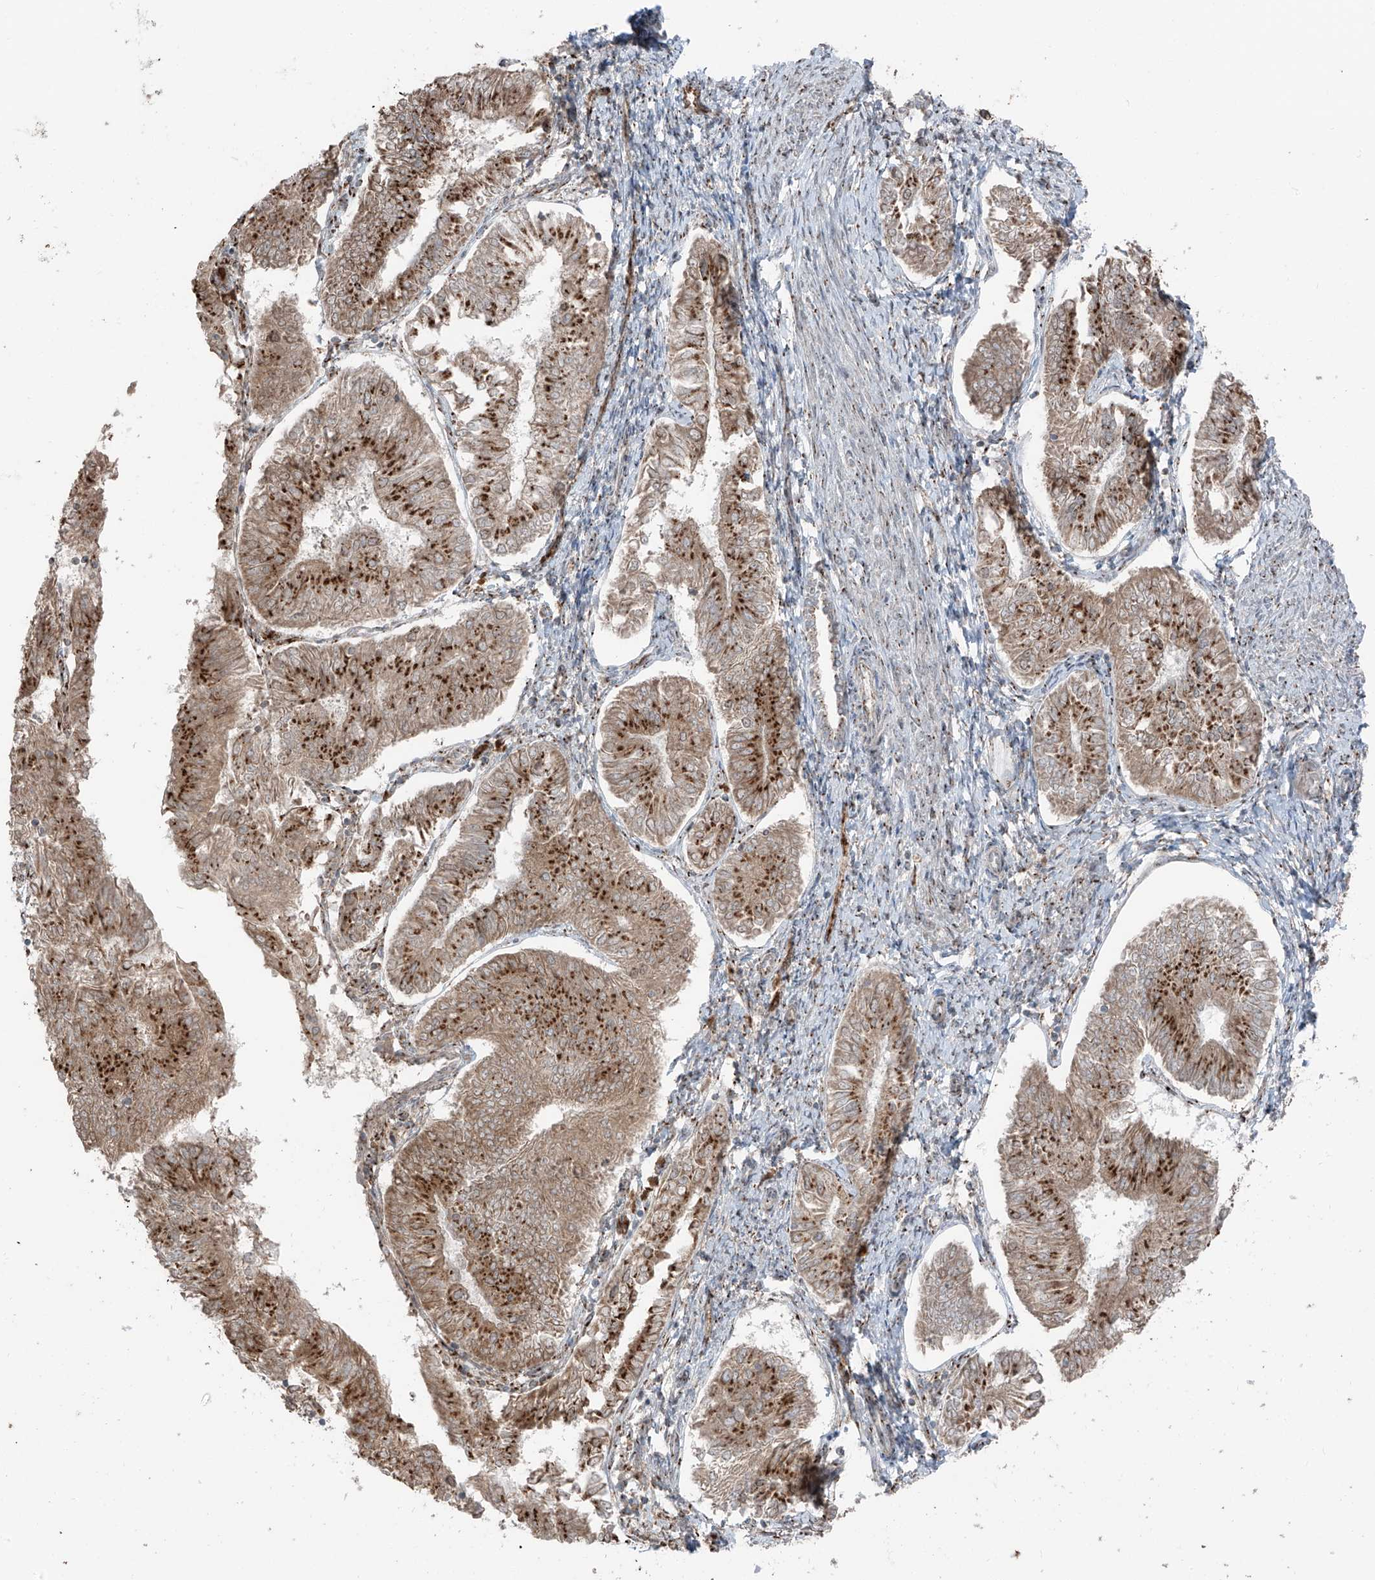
{"staining": {"intensity": "strong", "quantity": ">75%", "location": "cytoplasmic/membranous"}, "tissue": "endometrial cancer", "cell_type": "Tumor cells", "image_type": "cancer", "snomed": [{"axis": "morphology", "description": "Adenocarcinoma, NOS"}, {"axis": "topography", "description": "Endometrium"}], "caption": "IHC image of endometrial cancer (adenocarcinoma) stained for a protein (brown), which displays high levels of strong cytoplasmic/membranous staining in about >75% of tumor cells.", "gene": "ERLEC1", "patient": {"sex": "female", "age": 58}}